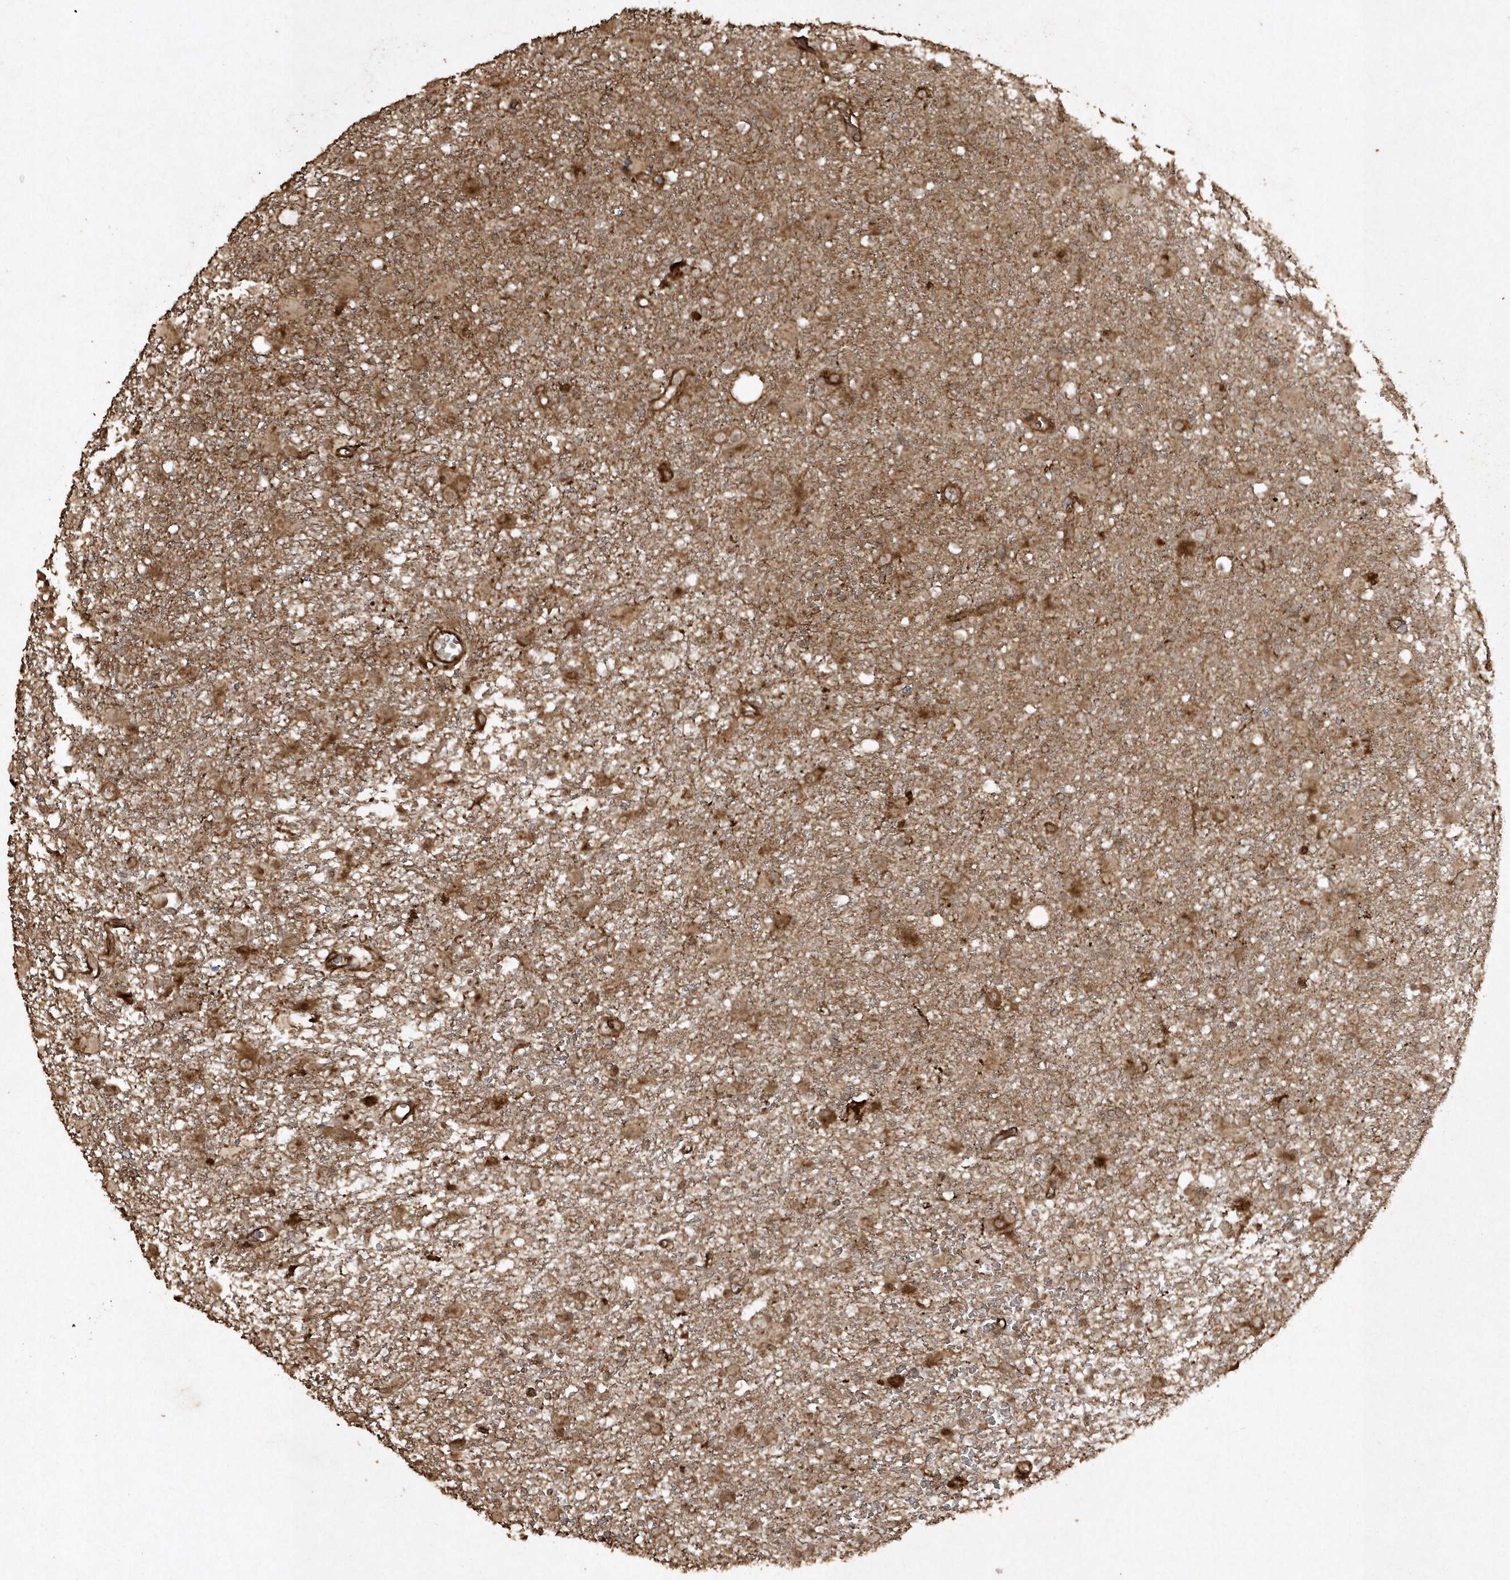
{"staining": {"intensity": "moderate", "quantity": "25%-75%", "location": "cytoplasmic/membranous"}, "tissue": "glioma", "cell_type": "Tumor cells", "image_type": "cancer", "snomed": [{"axis": "morphology", "description": "Glioma, malignant, Low grade"}, {"axis": "topography", "description": "Brain"}], "caption": "Low-grade glioma (malignant) stained with DAB immunohistochemistry (IHC) reveals medium levels of moderate cytoplasmic/membranous expression in about 25%-75% of tumor cells.", "gene": "AVPI1", "patient": {"sex": "male", "age": 65}}